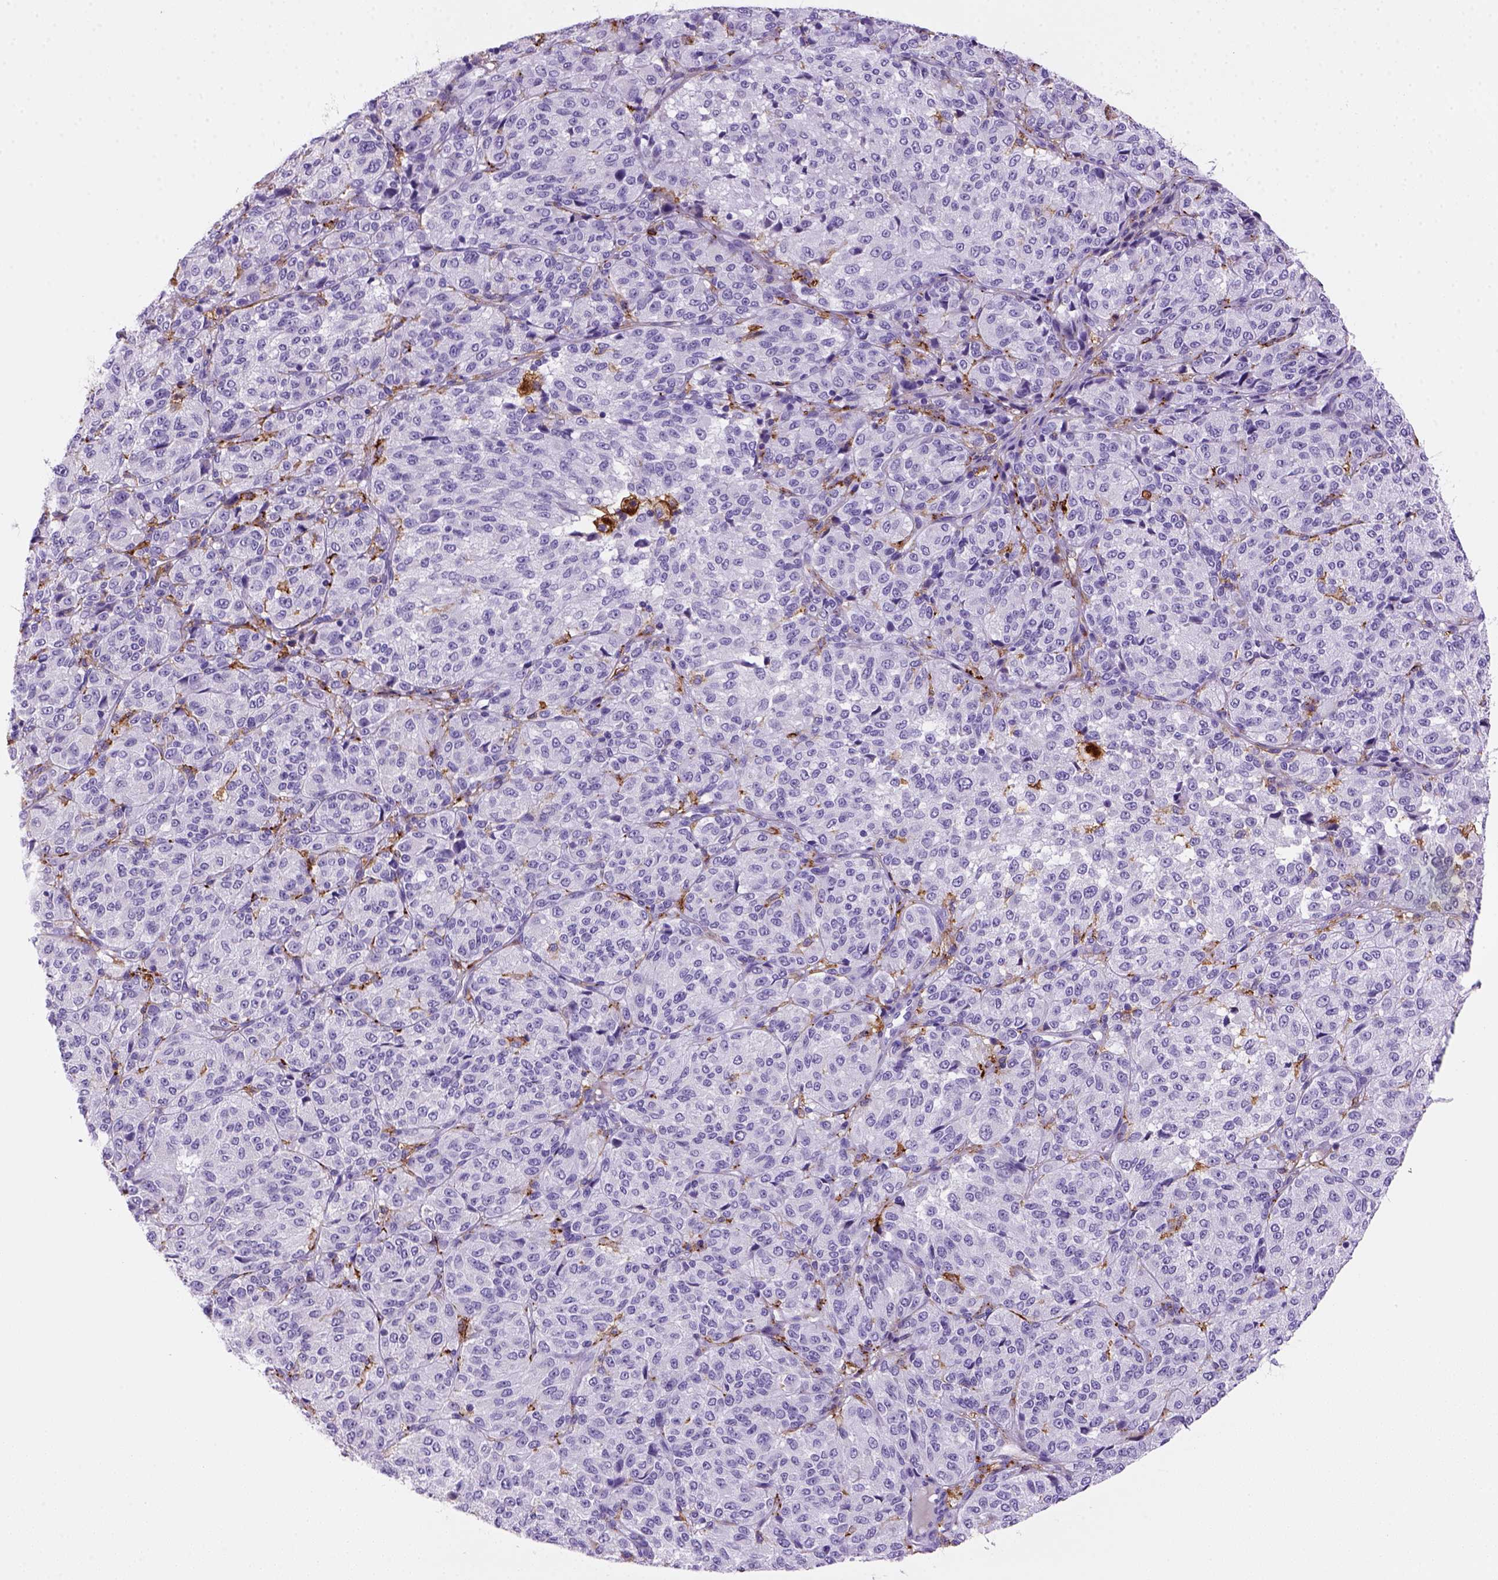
{"staining": {"intensity": "negative", "quantity": "none", "location": "none"}, "tissue": "melanoma", "cell_type": "Tumor cells", "image_type": "cancer", "snomed": [{"axis": "morphology", "description": "Malignant melanoma, Metastatic site"}, {"axis": "topography", "description": "Brain"}], "caption": "Photomicrograph shows no protein expression in tumor cells of malignant melanoma (metastatic site) tissue.", "gene": "CD14", "patient": {"sex": "female", "age": 56}}